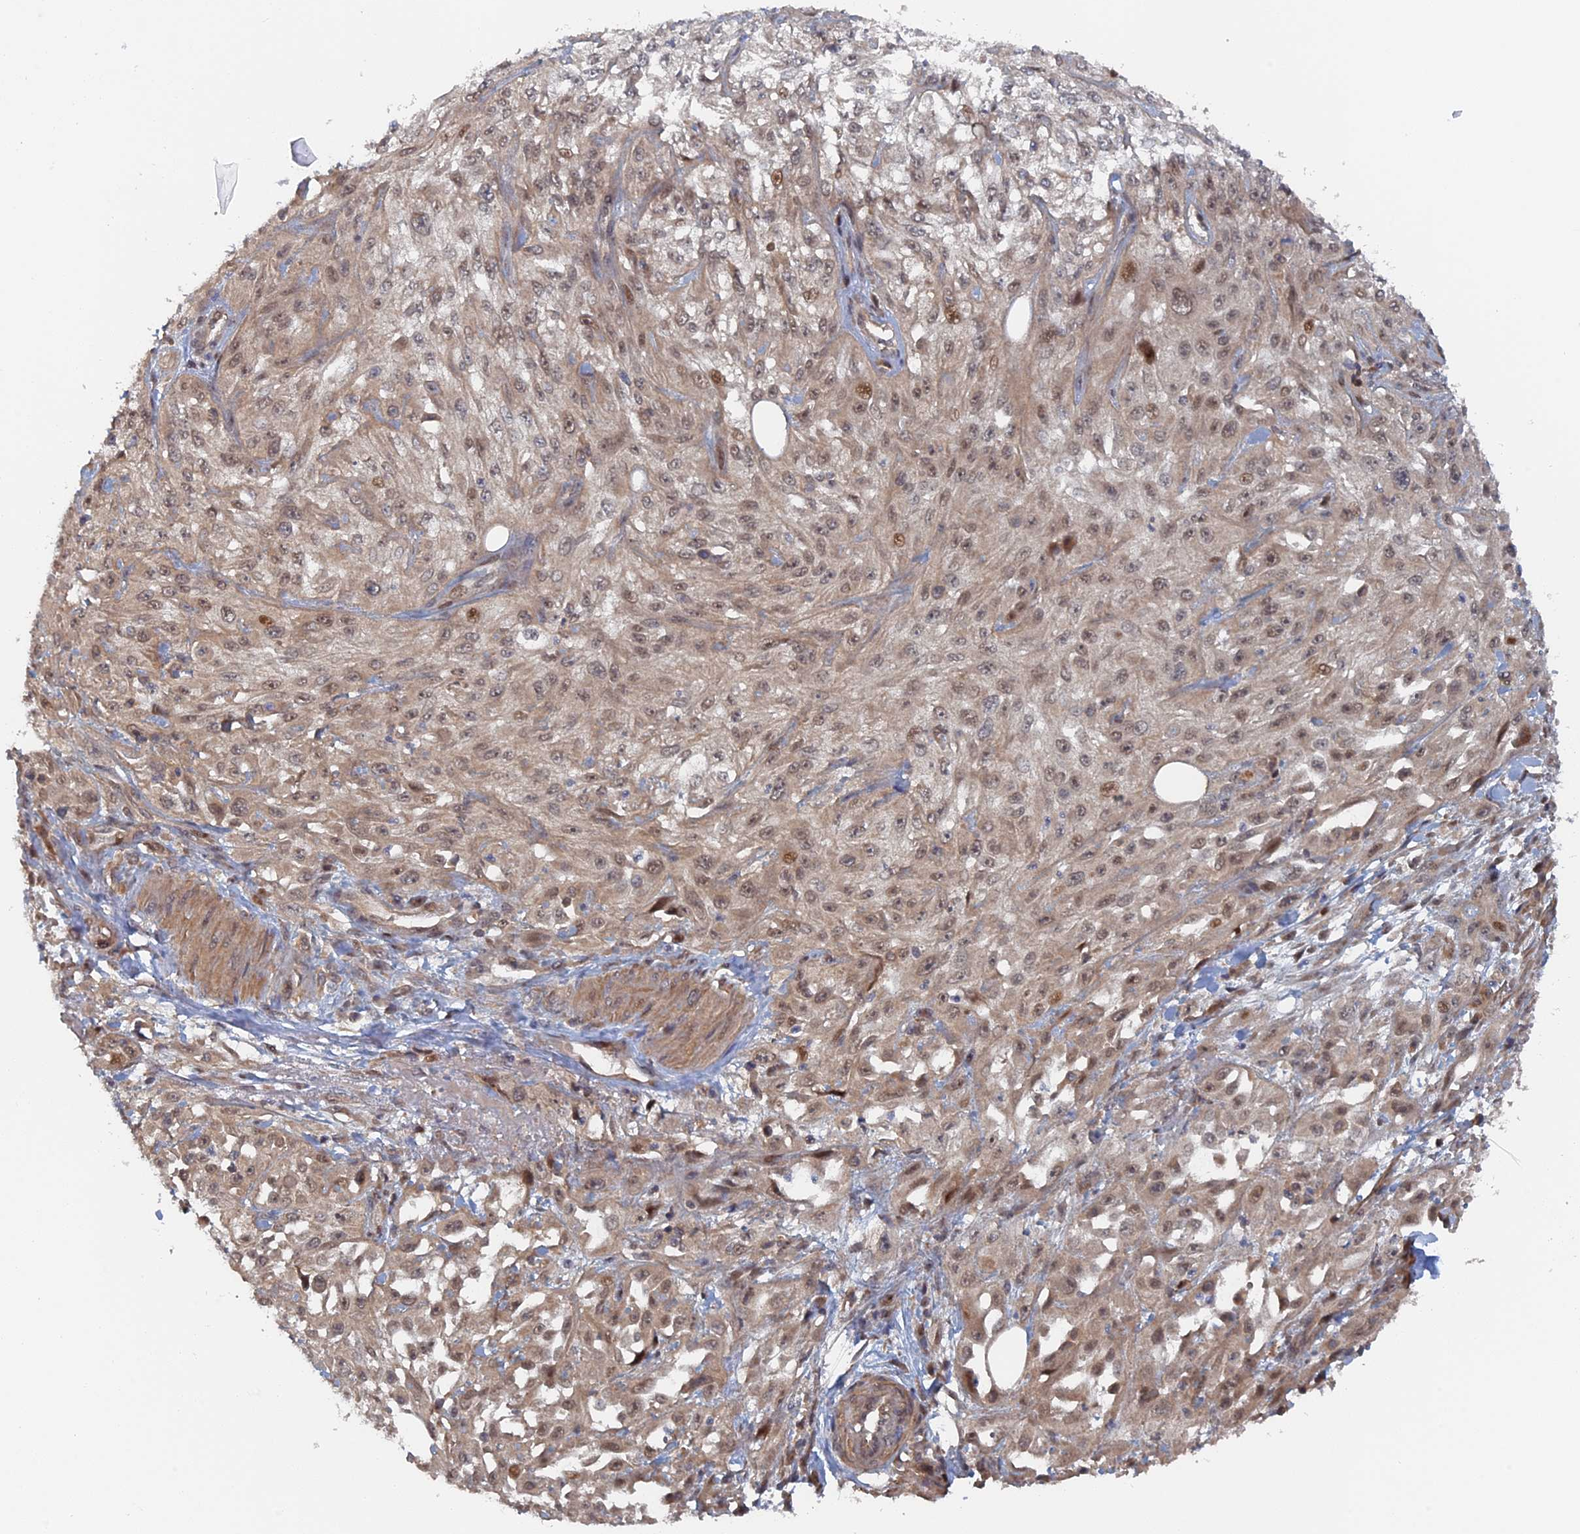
{"staining": {"intensity": "weak", "quantity": ">75%", "location": "nuclear"}, "tissue": "skin cancer", "cell_type": "Tumor cells", "image_type": "cancer", "snomed": [{"axis": "morphology", "description": "Squamous cell carcinoma, NOS"}, {"axis": "morphology", "description": "Squamous cell carcinoma, metastatic, NOS"}, {"axis": "topography", "description": "Skin"}, {"axis": "topography", "description": "Lymph node"}], "caption": "An IHC histopathology image of tumor tissue is shown. Protein staining in brown highlights weak nuclear positivity in skin cancer within tumor cells.", "gene": "ELOVL6", "patient": {"sex": "male", "age": 75}}